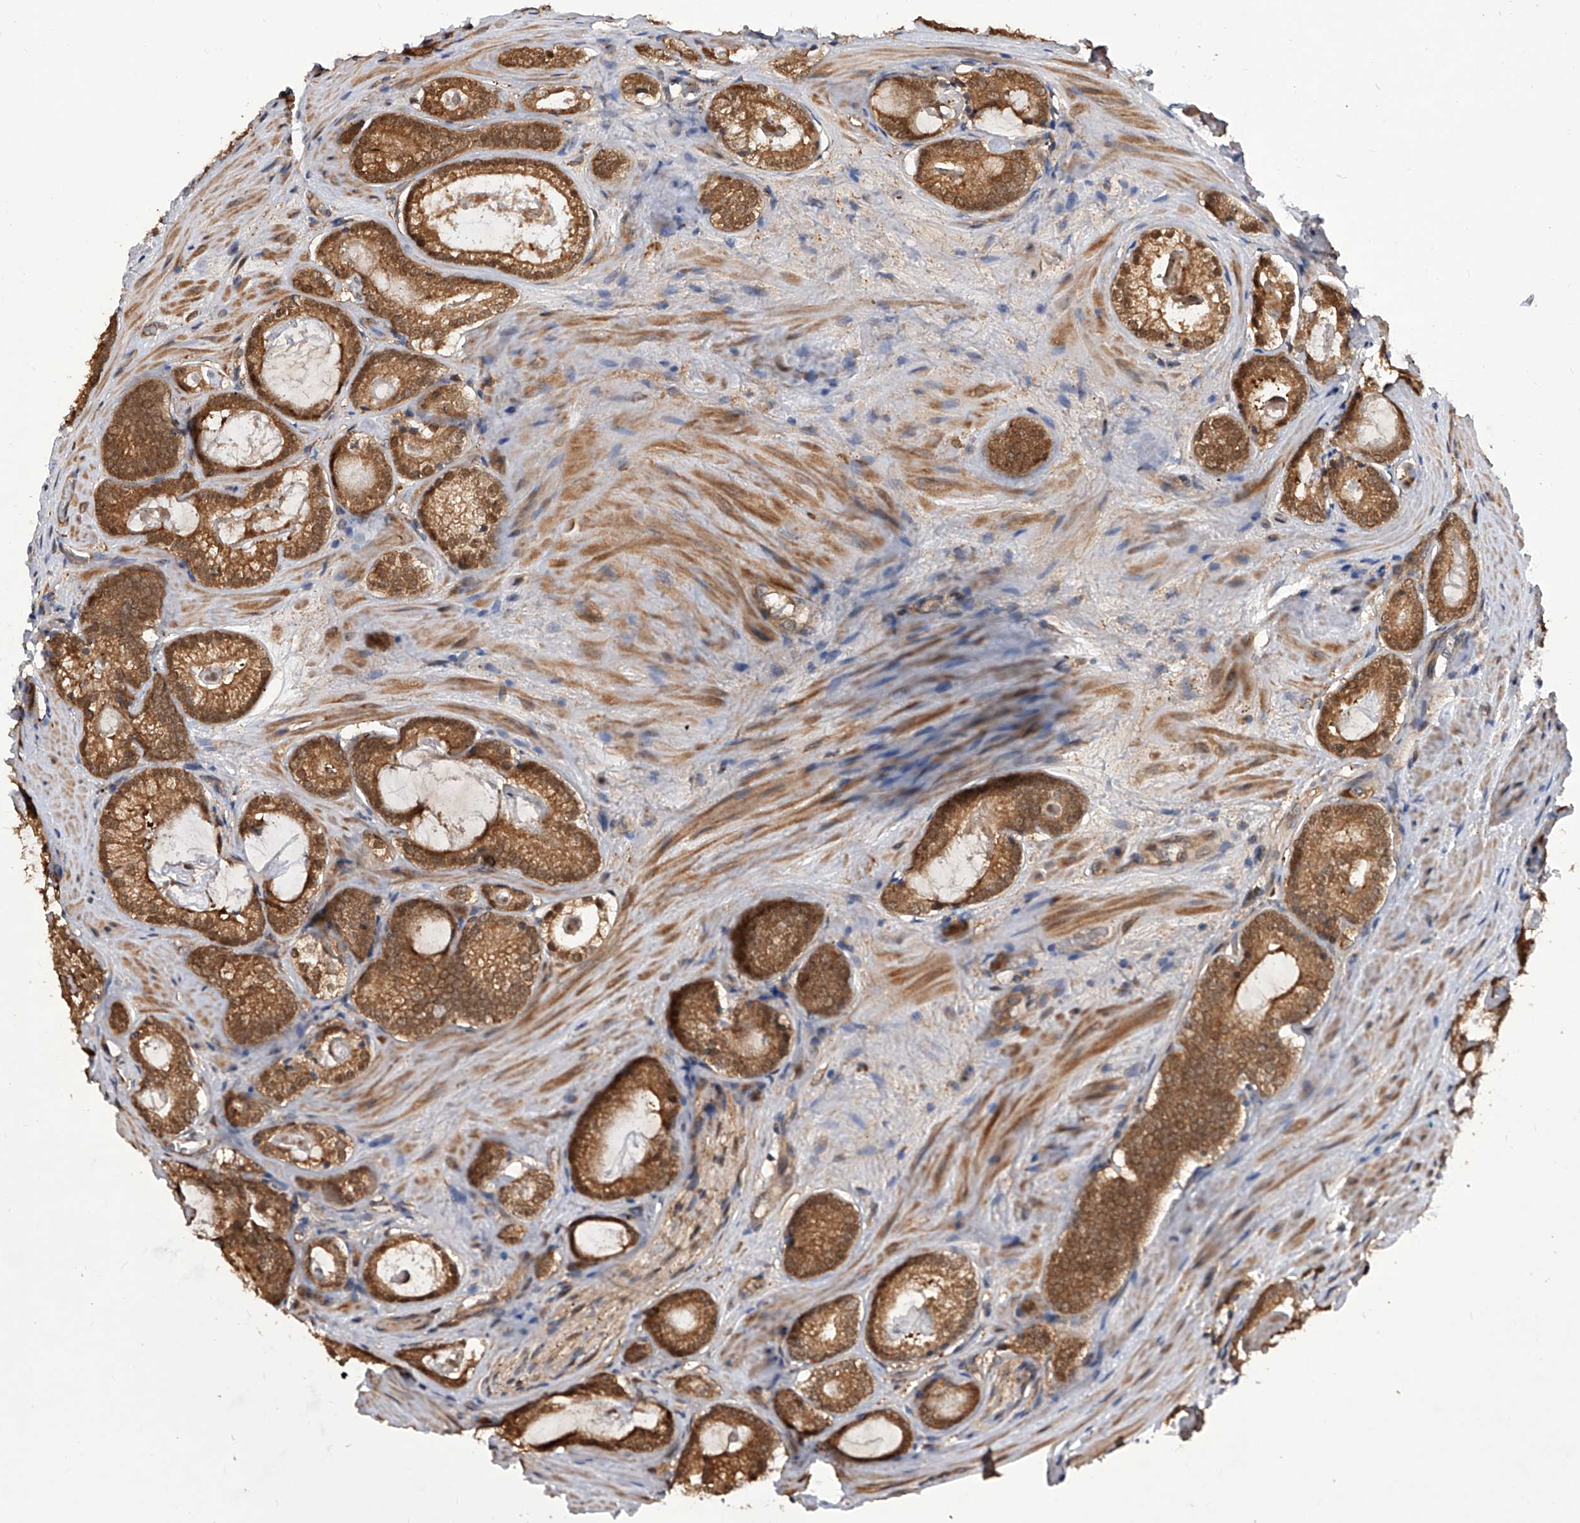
{"staining": {"intensity": "moderate", "quantity": ">75%", "location": "cytoplasmic/membranous,nuclear"}, "tissue": "prostate cancer", "cell_type": "Tumor cells", "image_type": "cancer", "snomed": [{"axis": "morphology", "description": "Adenocarcinoma, High grade"}, {"axis": "topography", "description": "Prostate"}], "caption": "Prostate cancer (adenocarcinoma (high-grade)) tissue shows moderate cytoplasmic/membranous and nuclear positivity in approximately >75% of tumor cells, visualized by immunohistochemistry. (DAB (3,3'-diaminobenzidine) IHC, brown staining for protein, blue staining for nuclei).", "gene": "GMDS", "patient": {"sex": "male", "age": 63}}